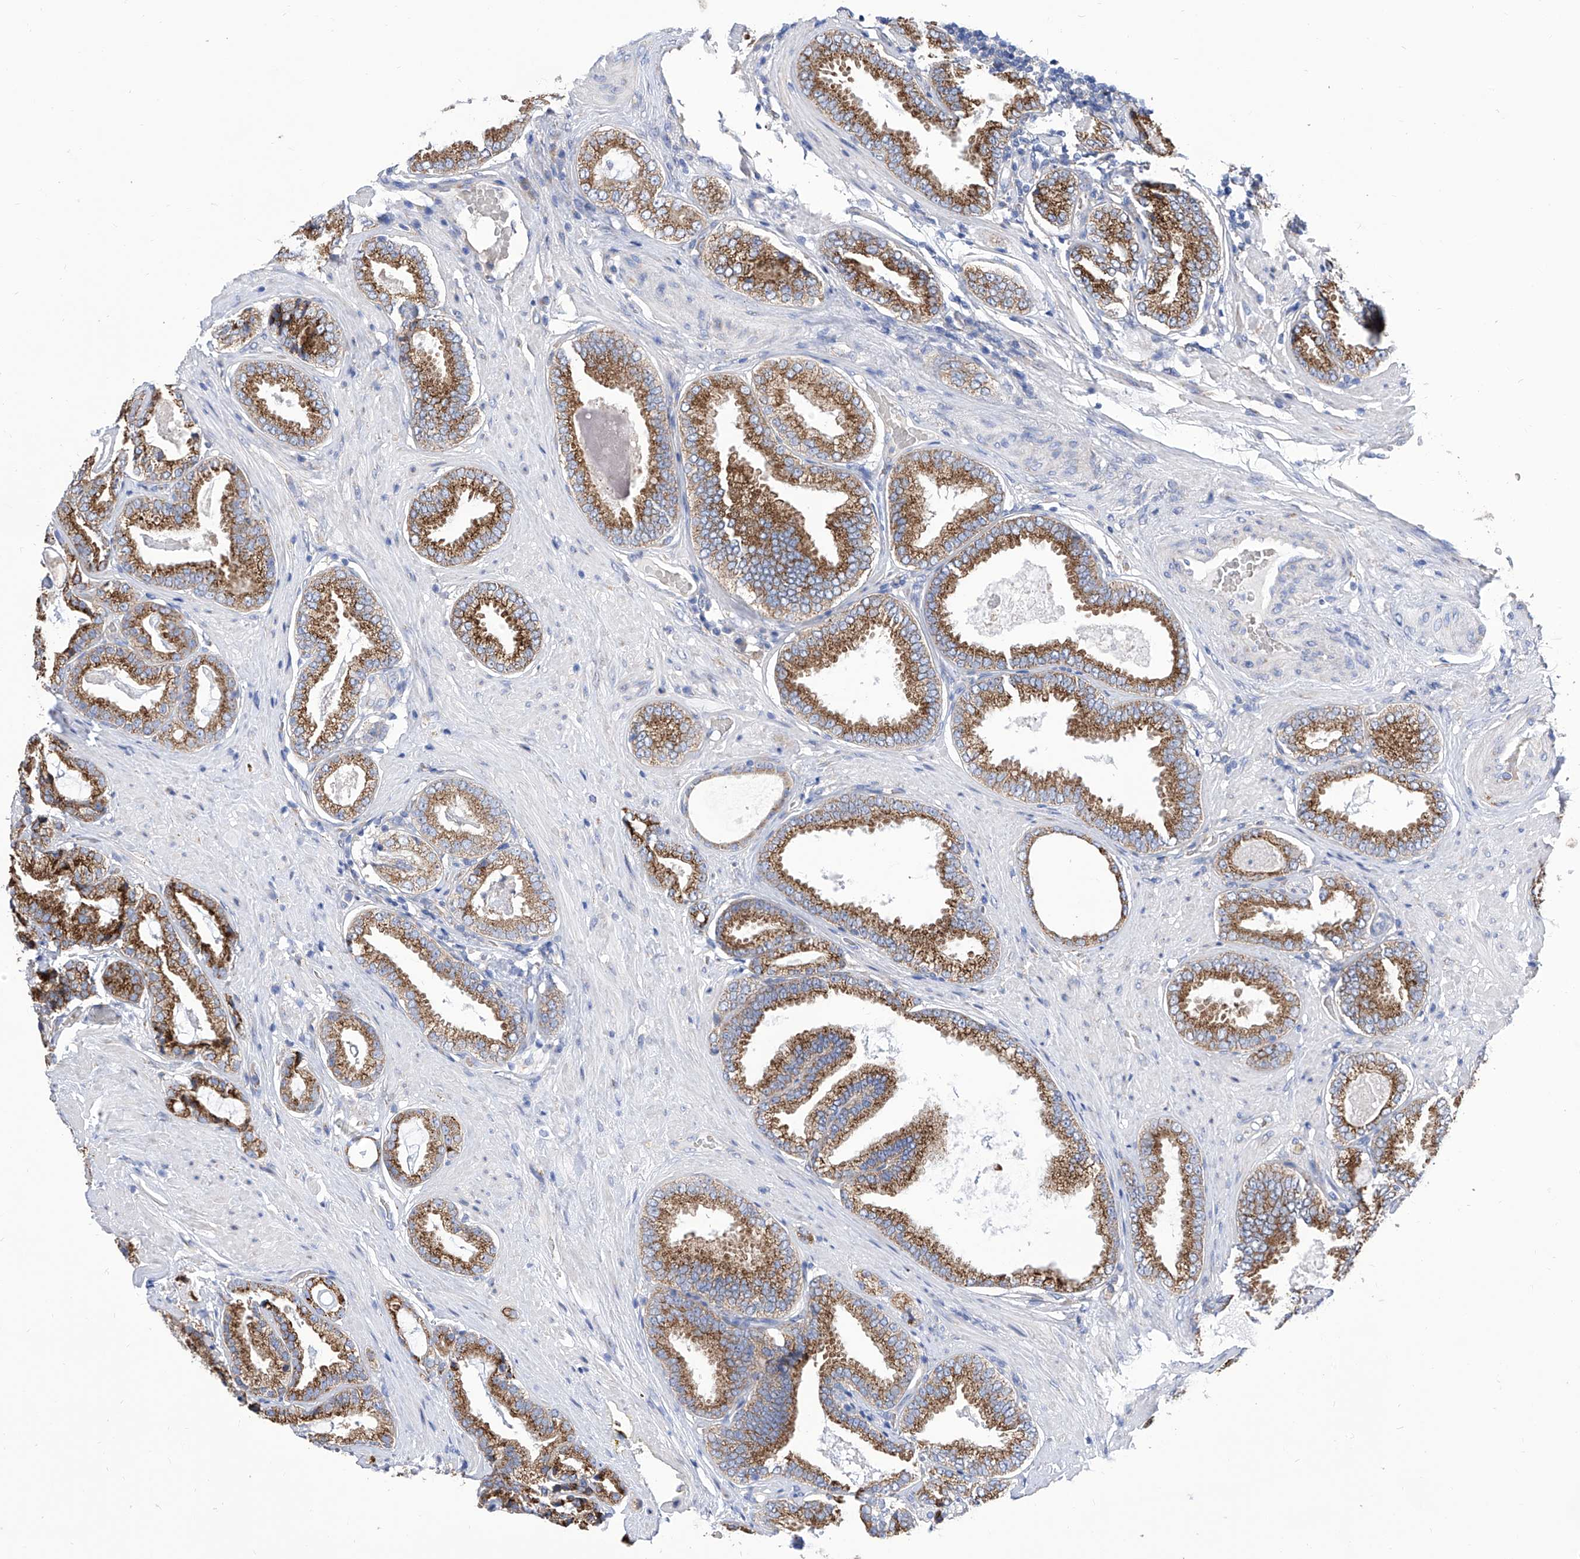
{"staining": {"intensity": "strong", "quantity": ">75%", "location": "cytoplasmic/membranous"}, "tissue": "prostate cancer", "cell_type": "Tumor cells", "image_type": "cancer", "snomed": [{"axis": "morphology", "description": "Adenocarcinoma, Low grade"}, {"axis": "topography", "description": "Prostate"}], "caption": "Prostate cancer tissue demonstrates strong cytoplasmic/membranous expression in about >75% of tumor cells, visualized by immunohistochemistry. The staining was performed using DAB (3,3'-diaminobenzidine) to visualize the protein expression in brown, while the nuclei were stained in blue with hematoxylin (Magnification: 20x).", "gene": "TJAP1", "patient": {"sex": "male", "age": 71}}